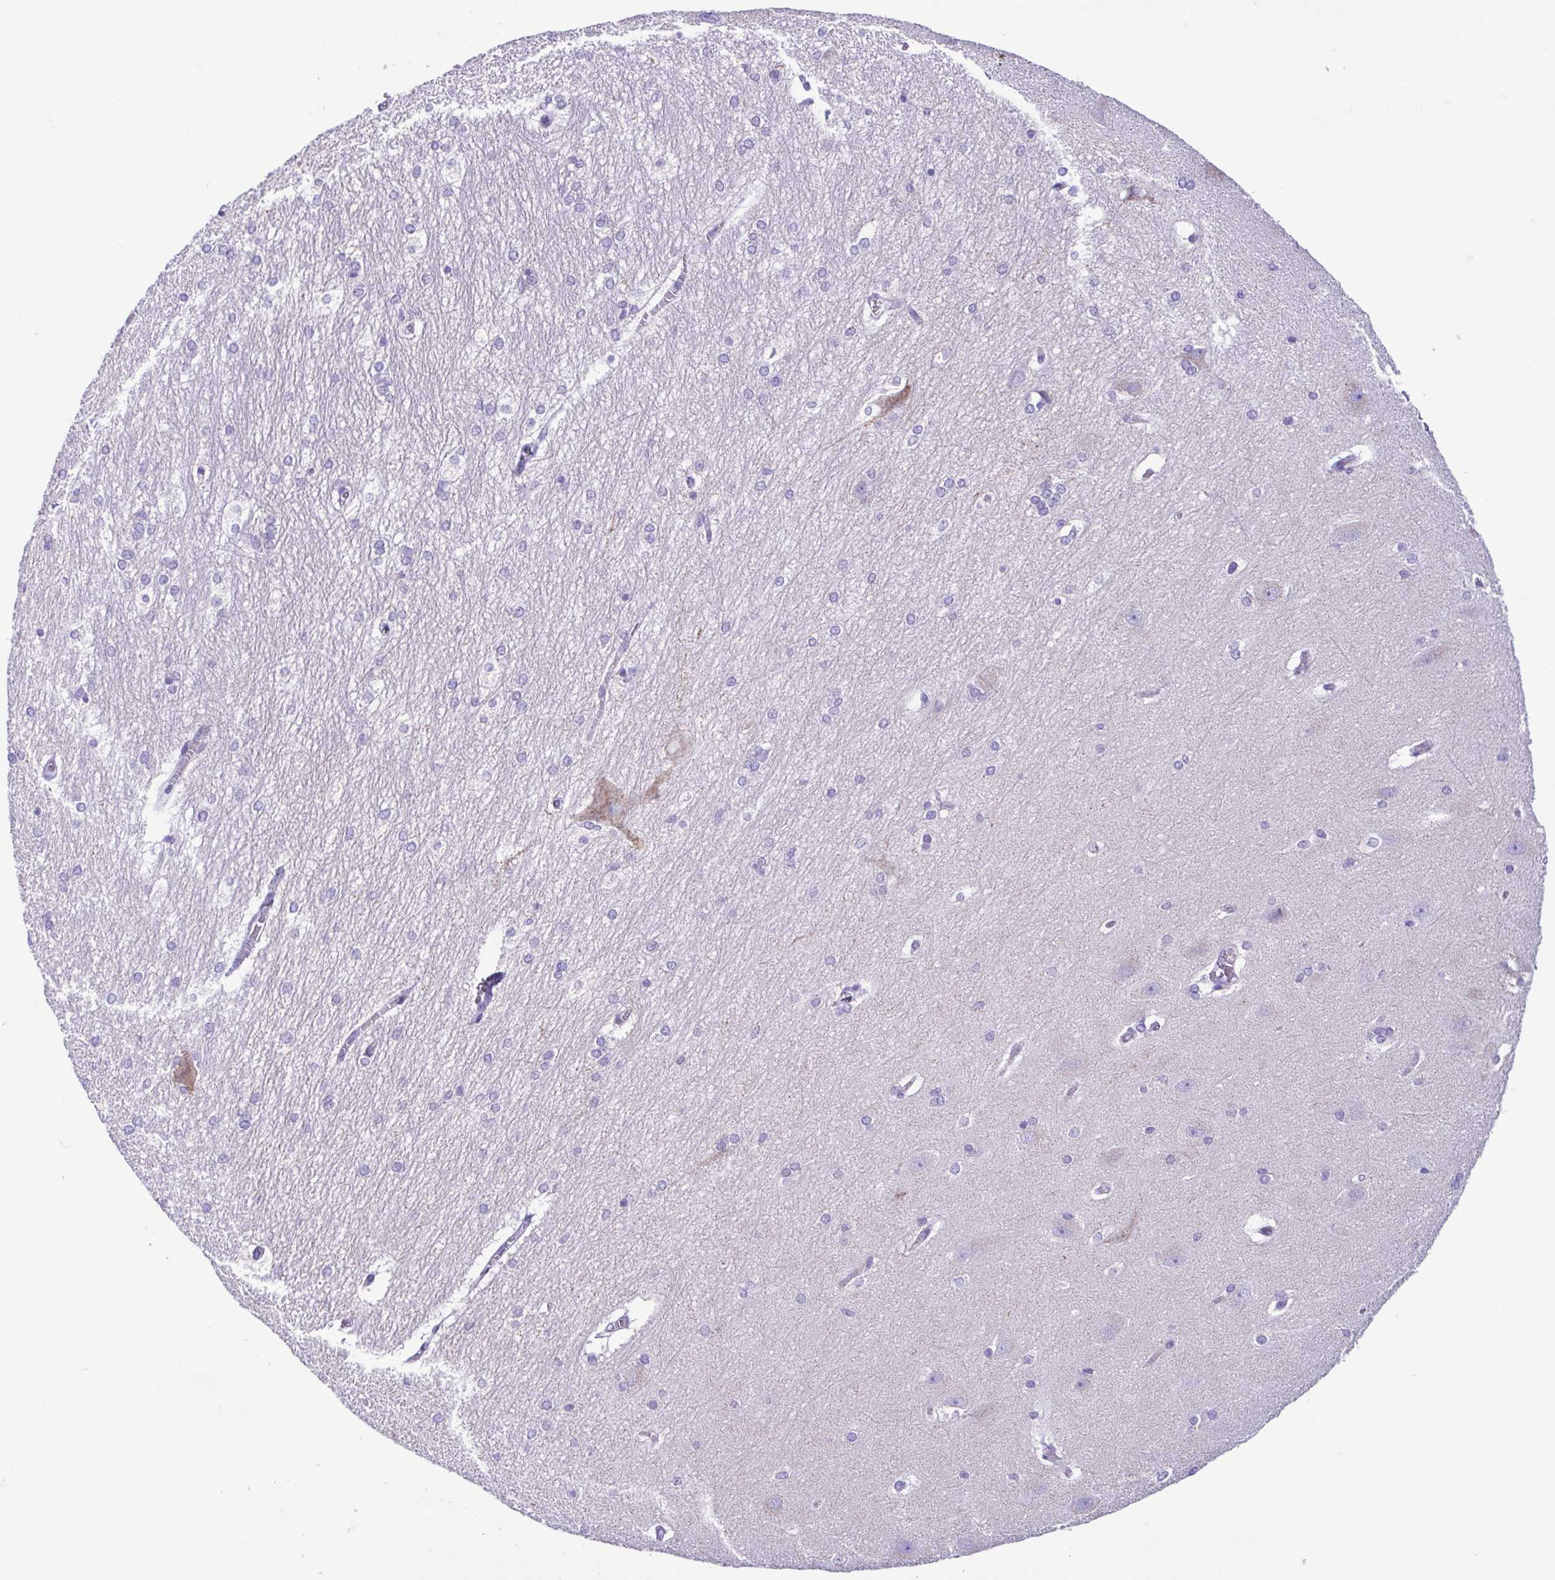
{"staining": {"intensity": "negative", "quantity": "none", "location": "none"}, "tissue": "hippocampus", "cell_type": "Glial cells", "image_type": "normal", "snomed": [{"axis": "morphology", "description": "Normal tissue, NOS"}, {"axis": "topography", "description": "Cerebral cortex"}, {"axis": "topography", "description": "Hippocampus"}], "caption": "A high-resolution photomicrograph shows immunohistochemistry staining of normal hippocampus, which exhibits no significant expression in glial cells.", "gene": "ACTRT3", "patient": {"sex": "female", "age": 19}}